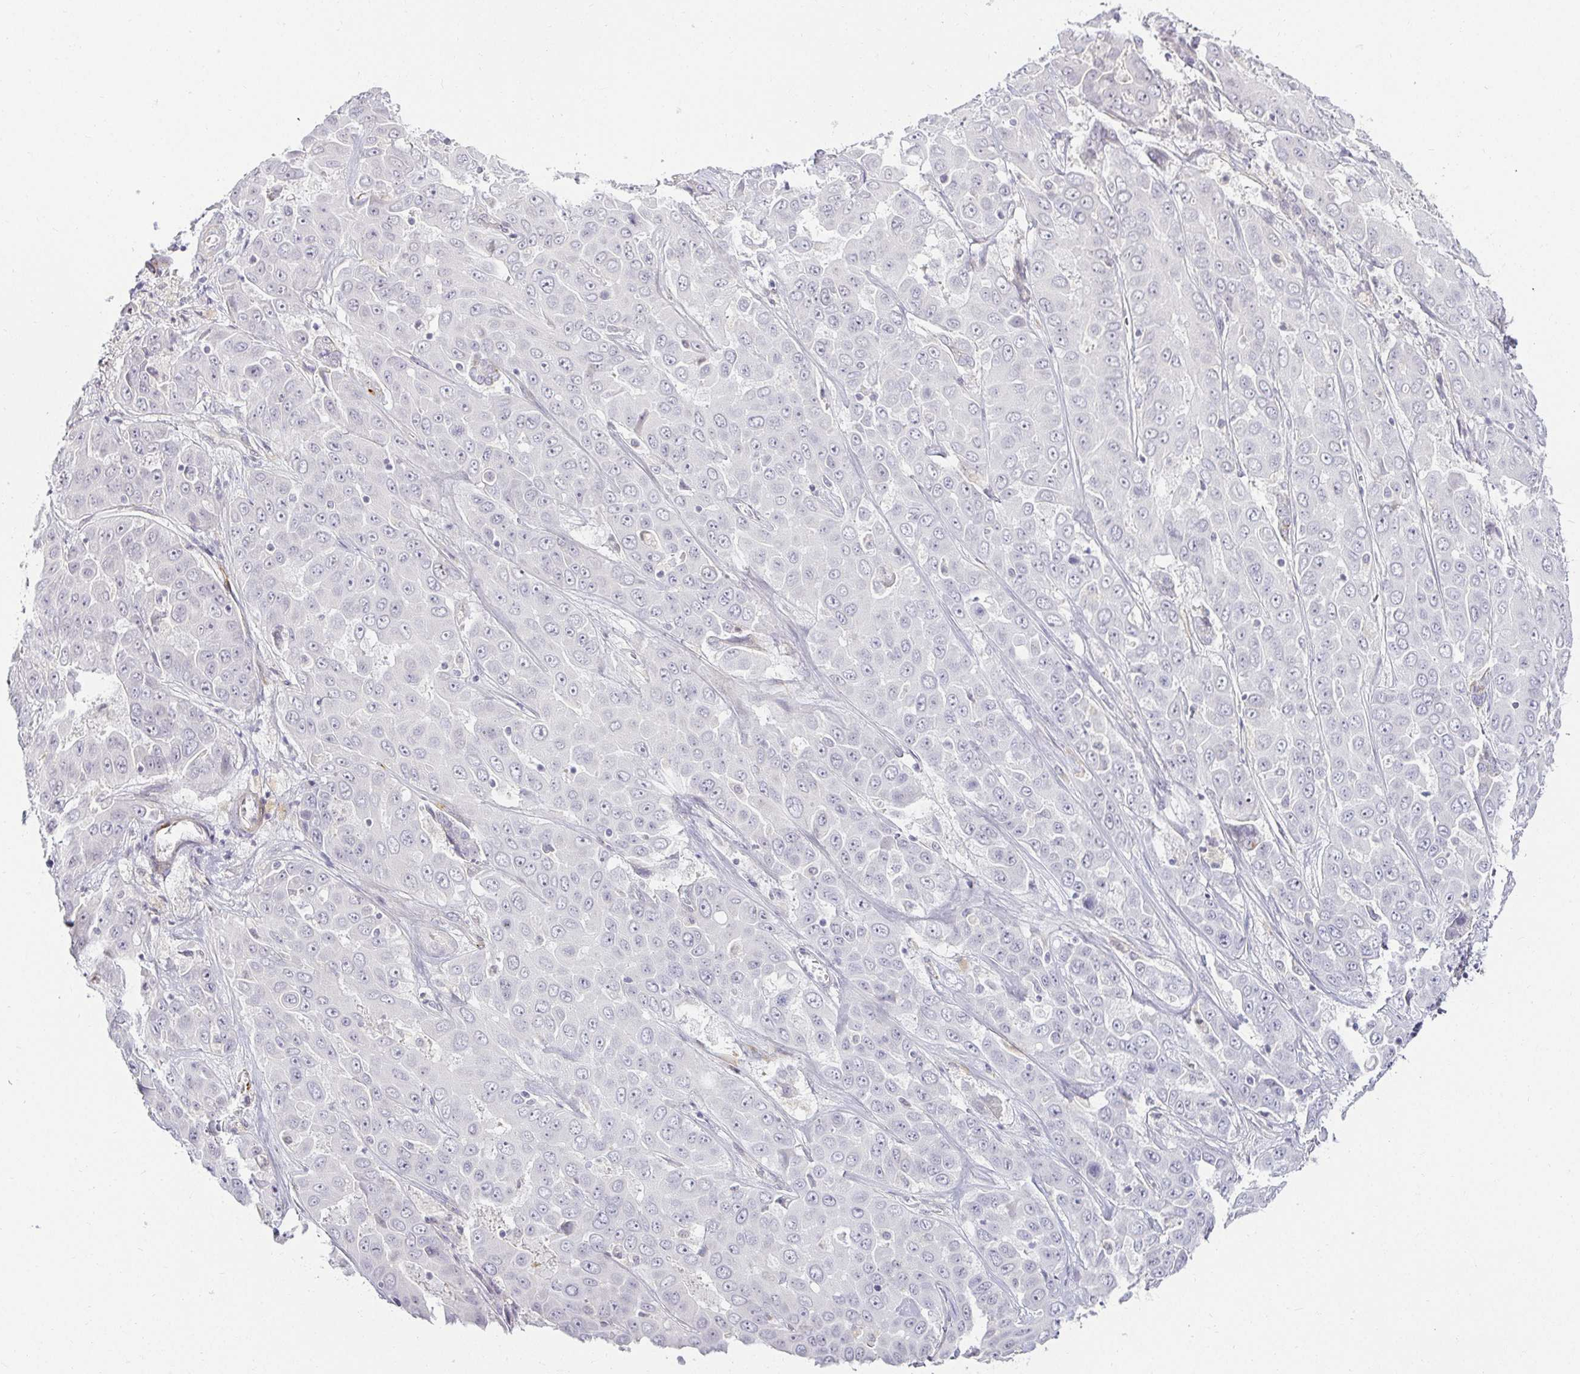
{"staining": {"intensity": "negative", "quantity": "none", "location": "none"}, "tissue": "liver cancer", "cell_type": "Tumor cells", "image_type": "cancer", "snomed": [{"axis": "morphology", "description": "Cholangiocarcinoma"}, {"axis": "topography", "description": "Liver"}], "caption": "Photomicrograph shows no significant protein expression in tumor cells of cholangiocarcinoma (liver).", "gene": "ACAN", "patient": {"sex": "female", "age": 52}}